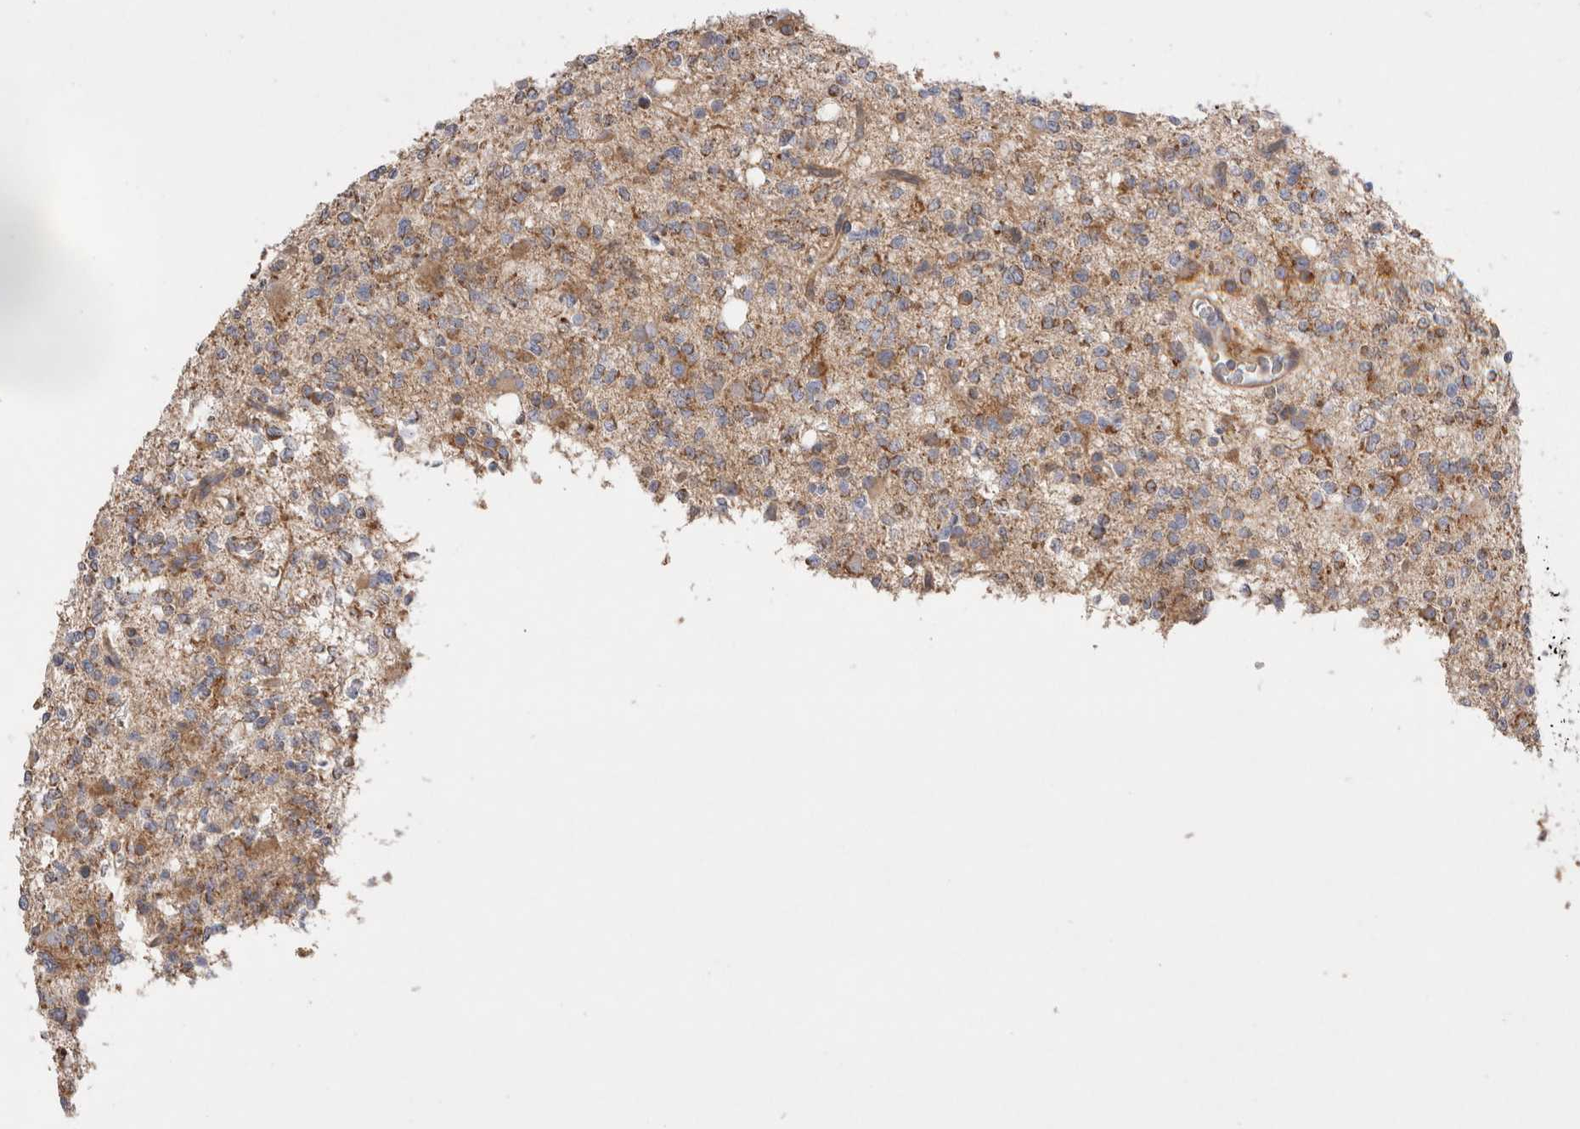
{"staining": {"intensity": "weak", "quantity": ">75%", "location": "cytoplasmic/membranous"}, "tissue": "glioma", "cell_type": "Tumor cells", "image_type": "cancer", "snomed": [{"axis": "morphology", "description": "Glioma, malignant, High grade"}, {"axis": "topography", "description": "Brain"}], "caption": "Glioma stained with a brown dye displays weak cytoplasmic/membranous positive staining in approximately >75% of tumor cells.", "gene": "TBC1D16", "patient": {"sex": "female", "age": 62}}